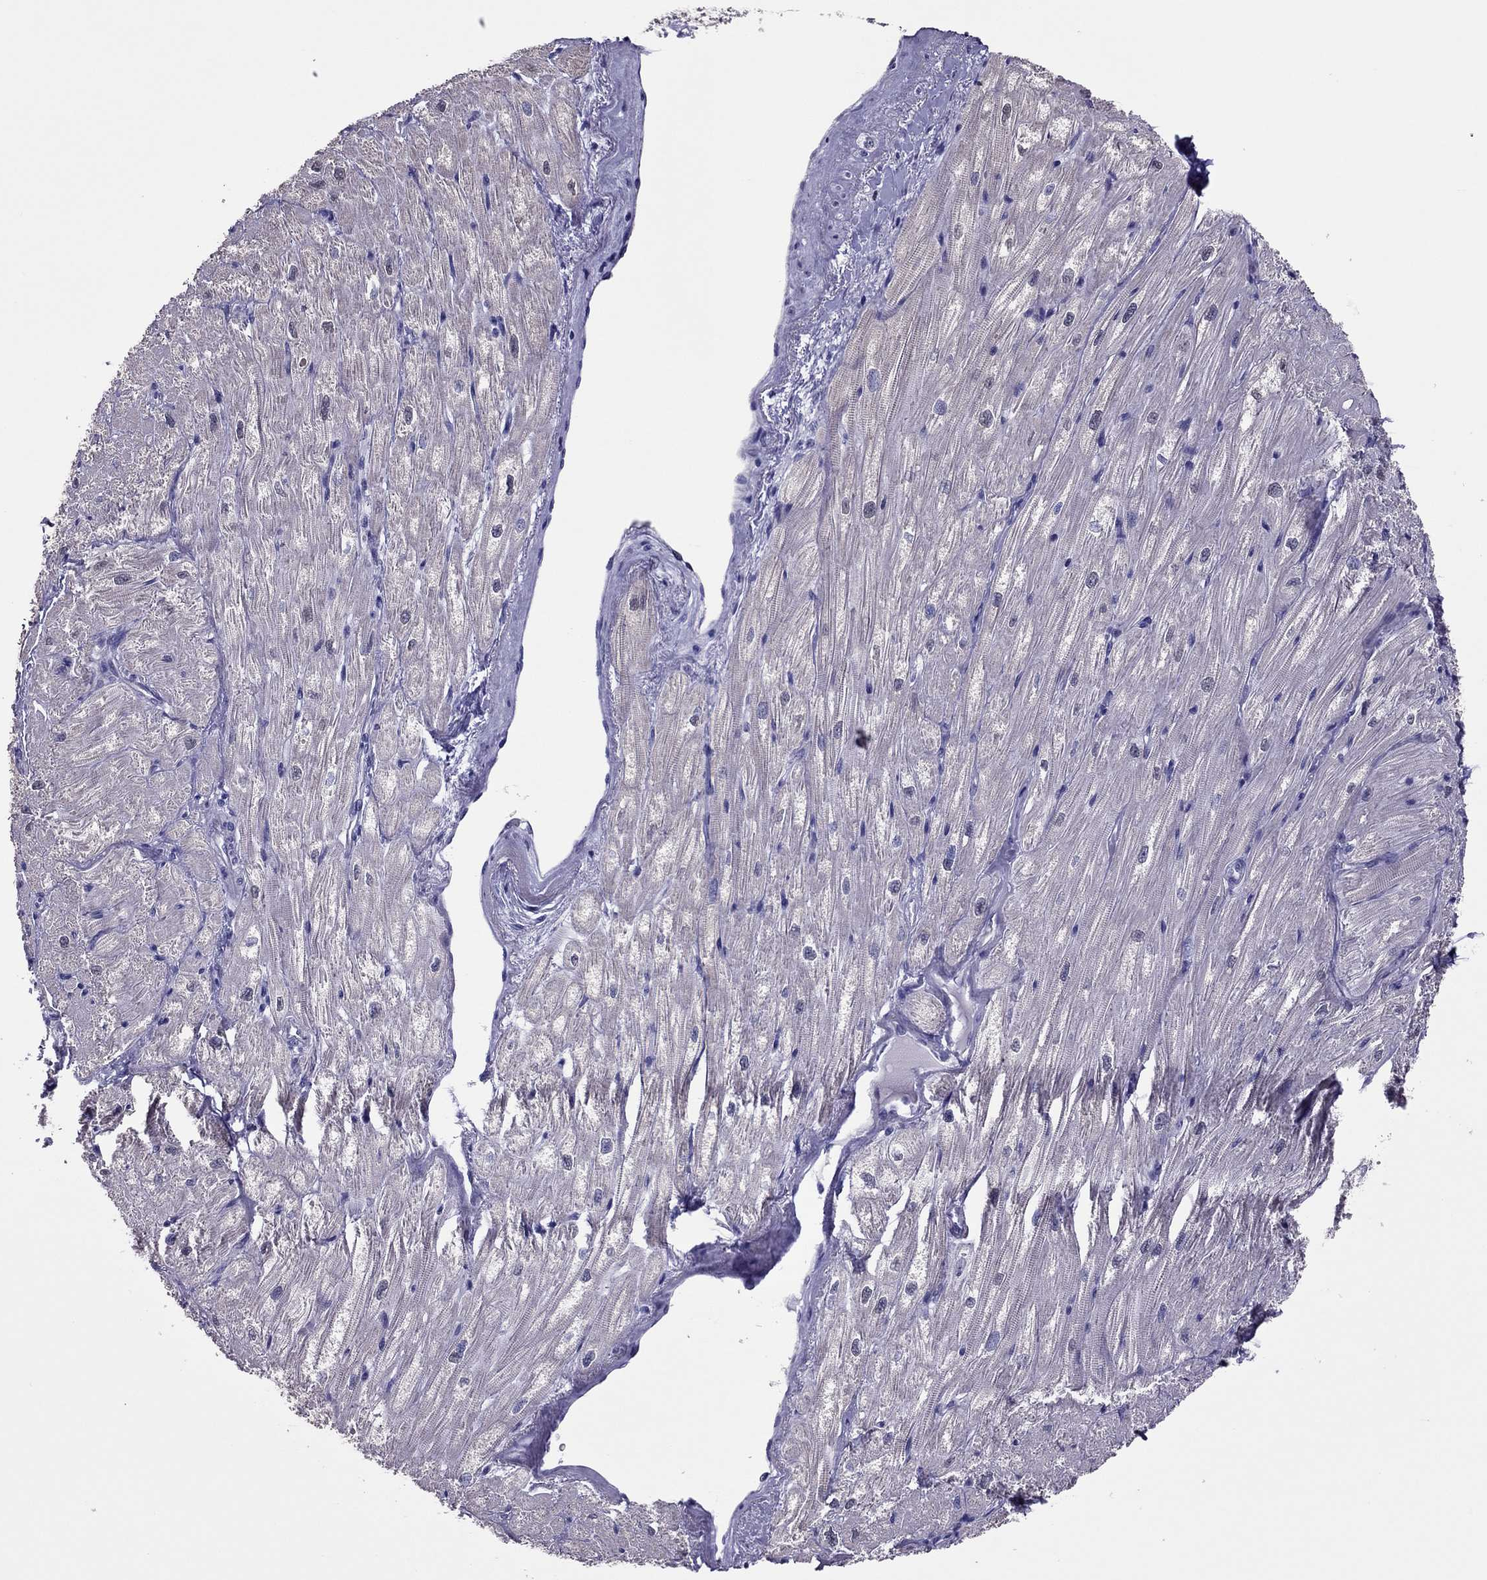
{"staining": {"intensity": "negative", "quantity": "none", "location": "none"}, "tissue": "heart muscle", "cell_type": "Cardiomyocytes", "image_type": "normal", "snomed": [{"axis": "morphology", "description": "Normal tissue, NOS"}, {"axis": "topography", "description": "Heart"}], "caption": "A micrograph of heart muscle stained for a protein exhibits no brown staining in cardiomyocytes. The staining was performed using DAB to visualize the protein expression in brown, while the nuclei were stained in blue with hematoxylin (Magnification: 20x).", "gene": "SPINT3", "patient": {"sex": "male", "age": 57}}